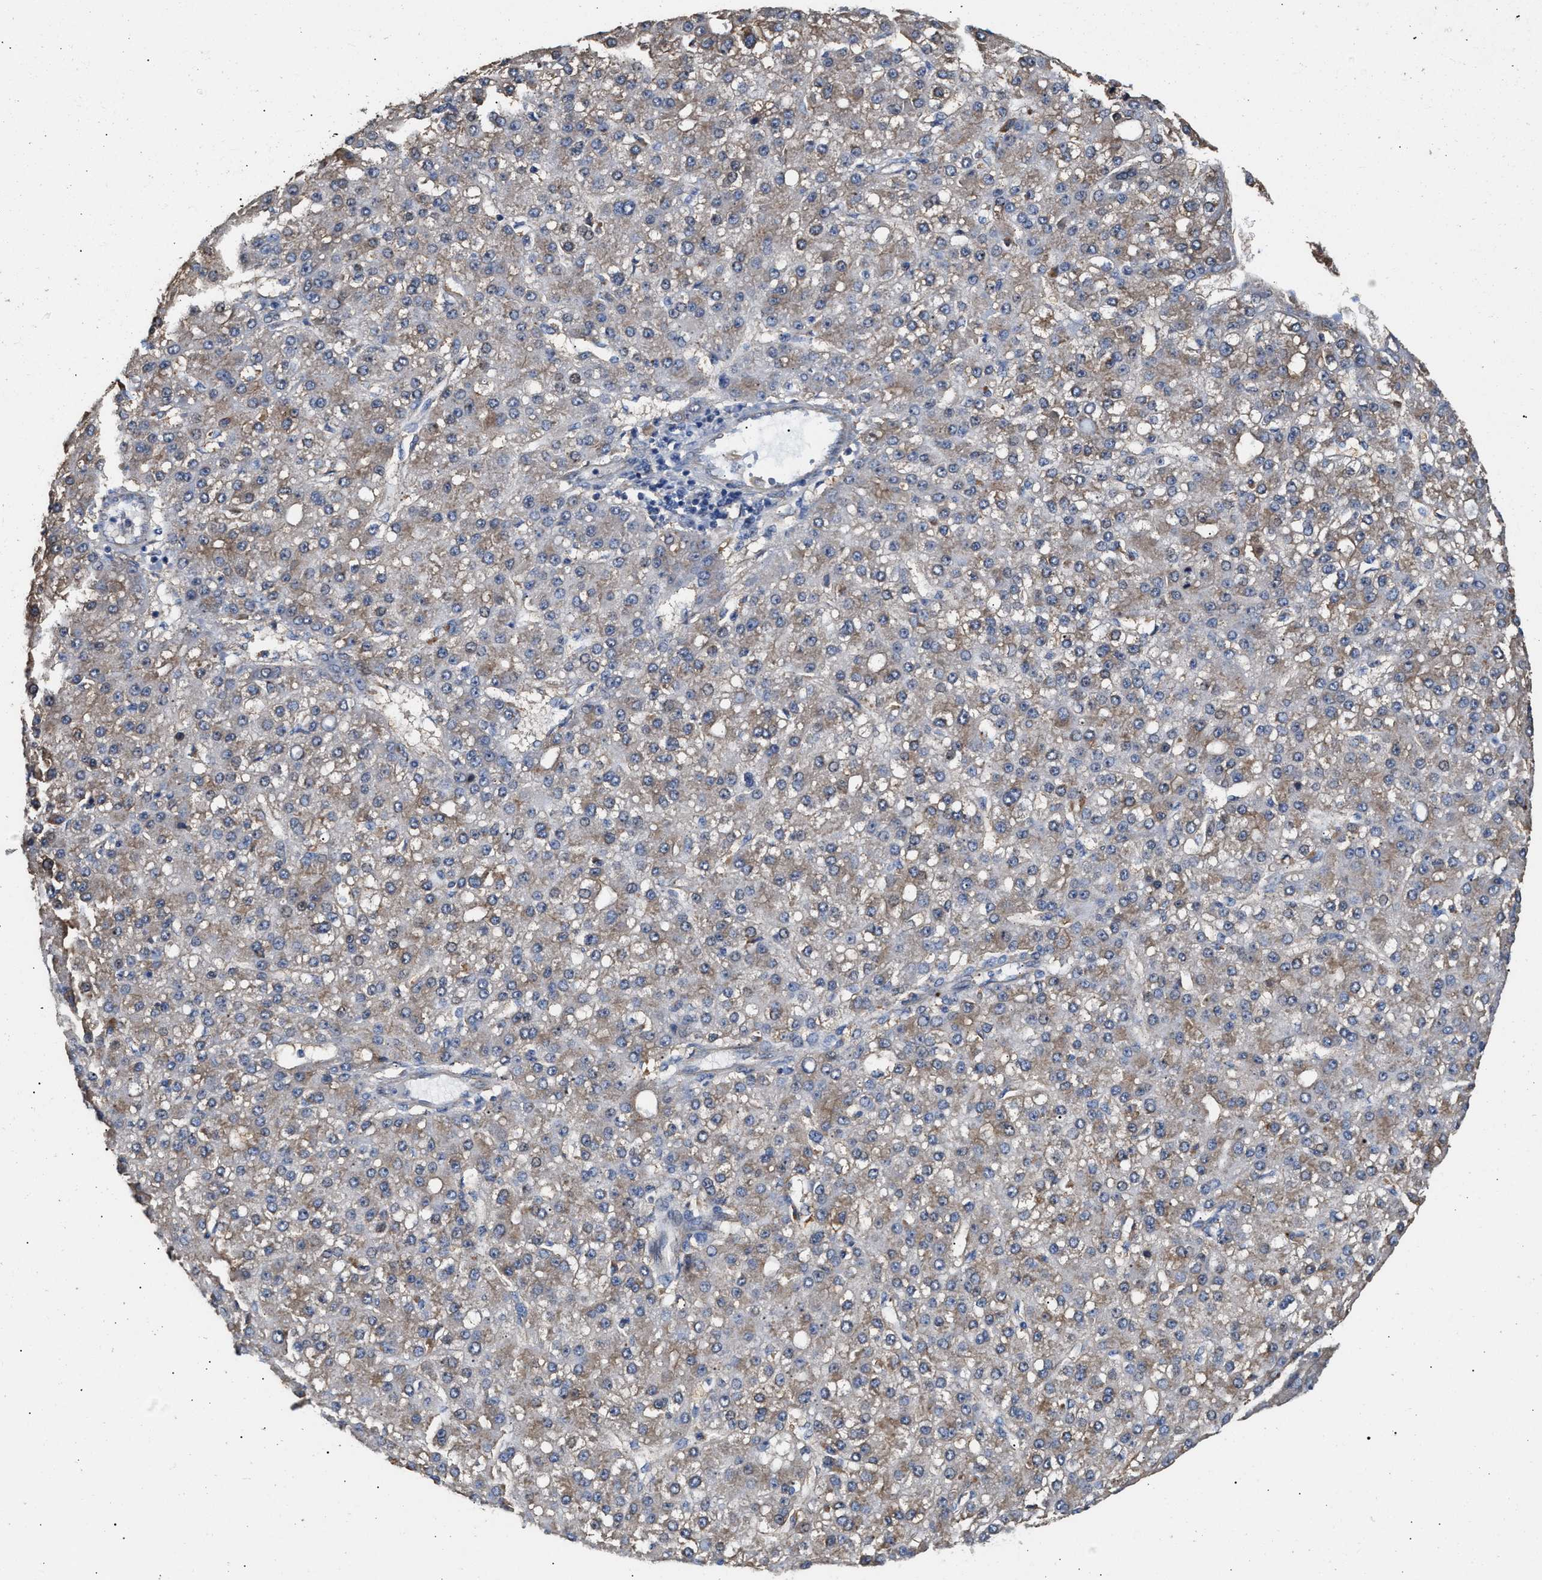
{"staining": {"intensity": "weak", "quantity": "25%-75%", "location": "cytoplasmic/membranous"}, "tissue": "liver cancer", "cell_type": "Tumor cells", "image_type": "cancer", "snomed": [{"axis": "morphology", "description": "Carcinoma, Hepatocellular, NOS"}, {"axis": "topography", "description": "Liver"}], "caption": "Liver hepatocellular carcinoma stained for a protein reveals weak cytoplasmic/membranous positivity in tumor cells.", "gene": "KLB", "patient": {"sex": "male", "age": 67}}